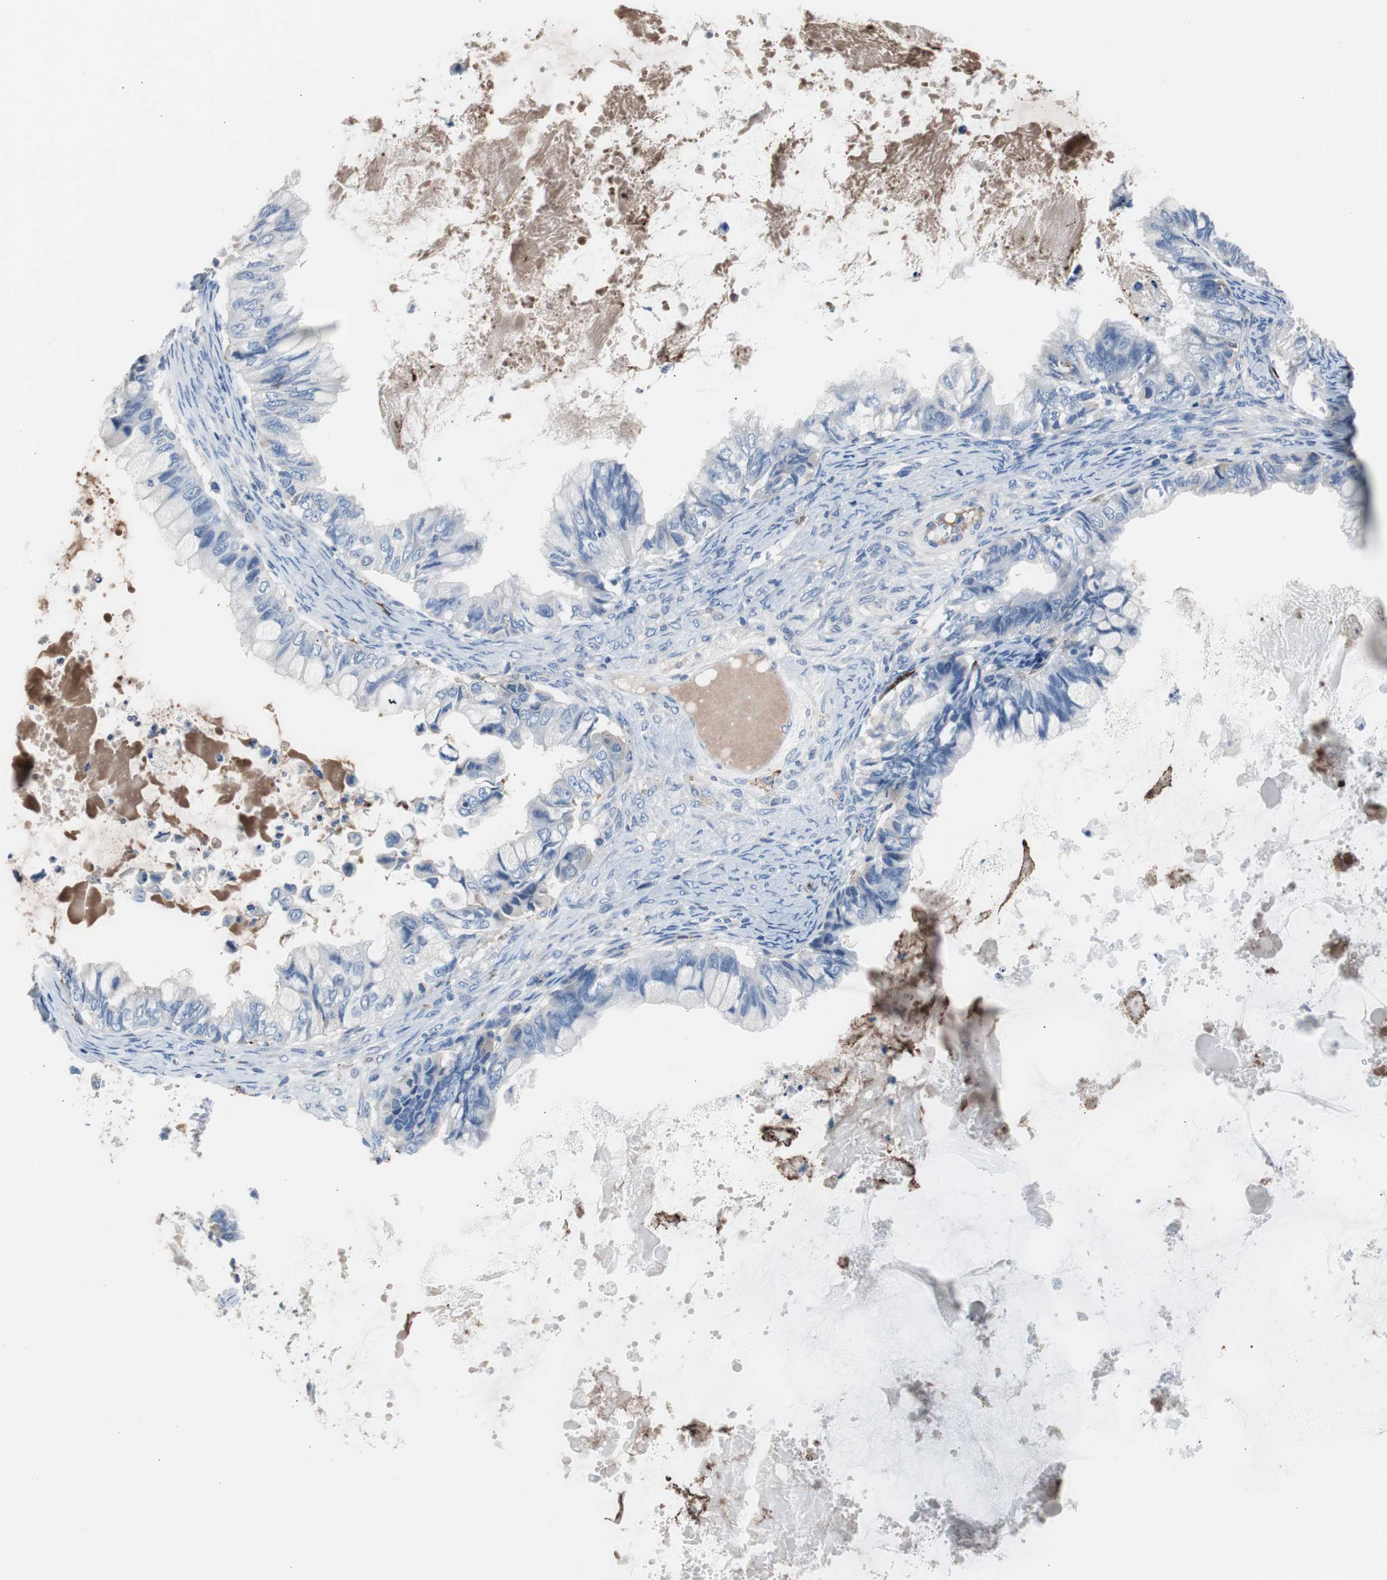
{"staining": {"intensity": "negative", "quantity": "none", "location": "none"}, "tissue": "ovarian cancer", "cell_type": "Tumor cells", "image_type": "cancer", "snomed": [{"axis": "morphology", "description": "Cystadenocarcinoma, mucinous, NOS"}, {"axis": "topography", "description": "Ovary"}], "caption": "High power microscopy photomicrograph of an IHC micrograph of ovarian cancer, revealing no significant expression in tumor cells.", "gene": "FCGR2B", "patient": {"sex": "female", "age": 80}}